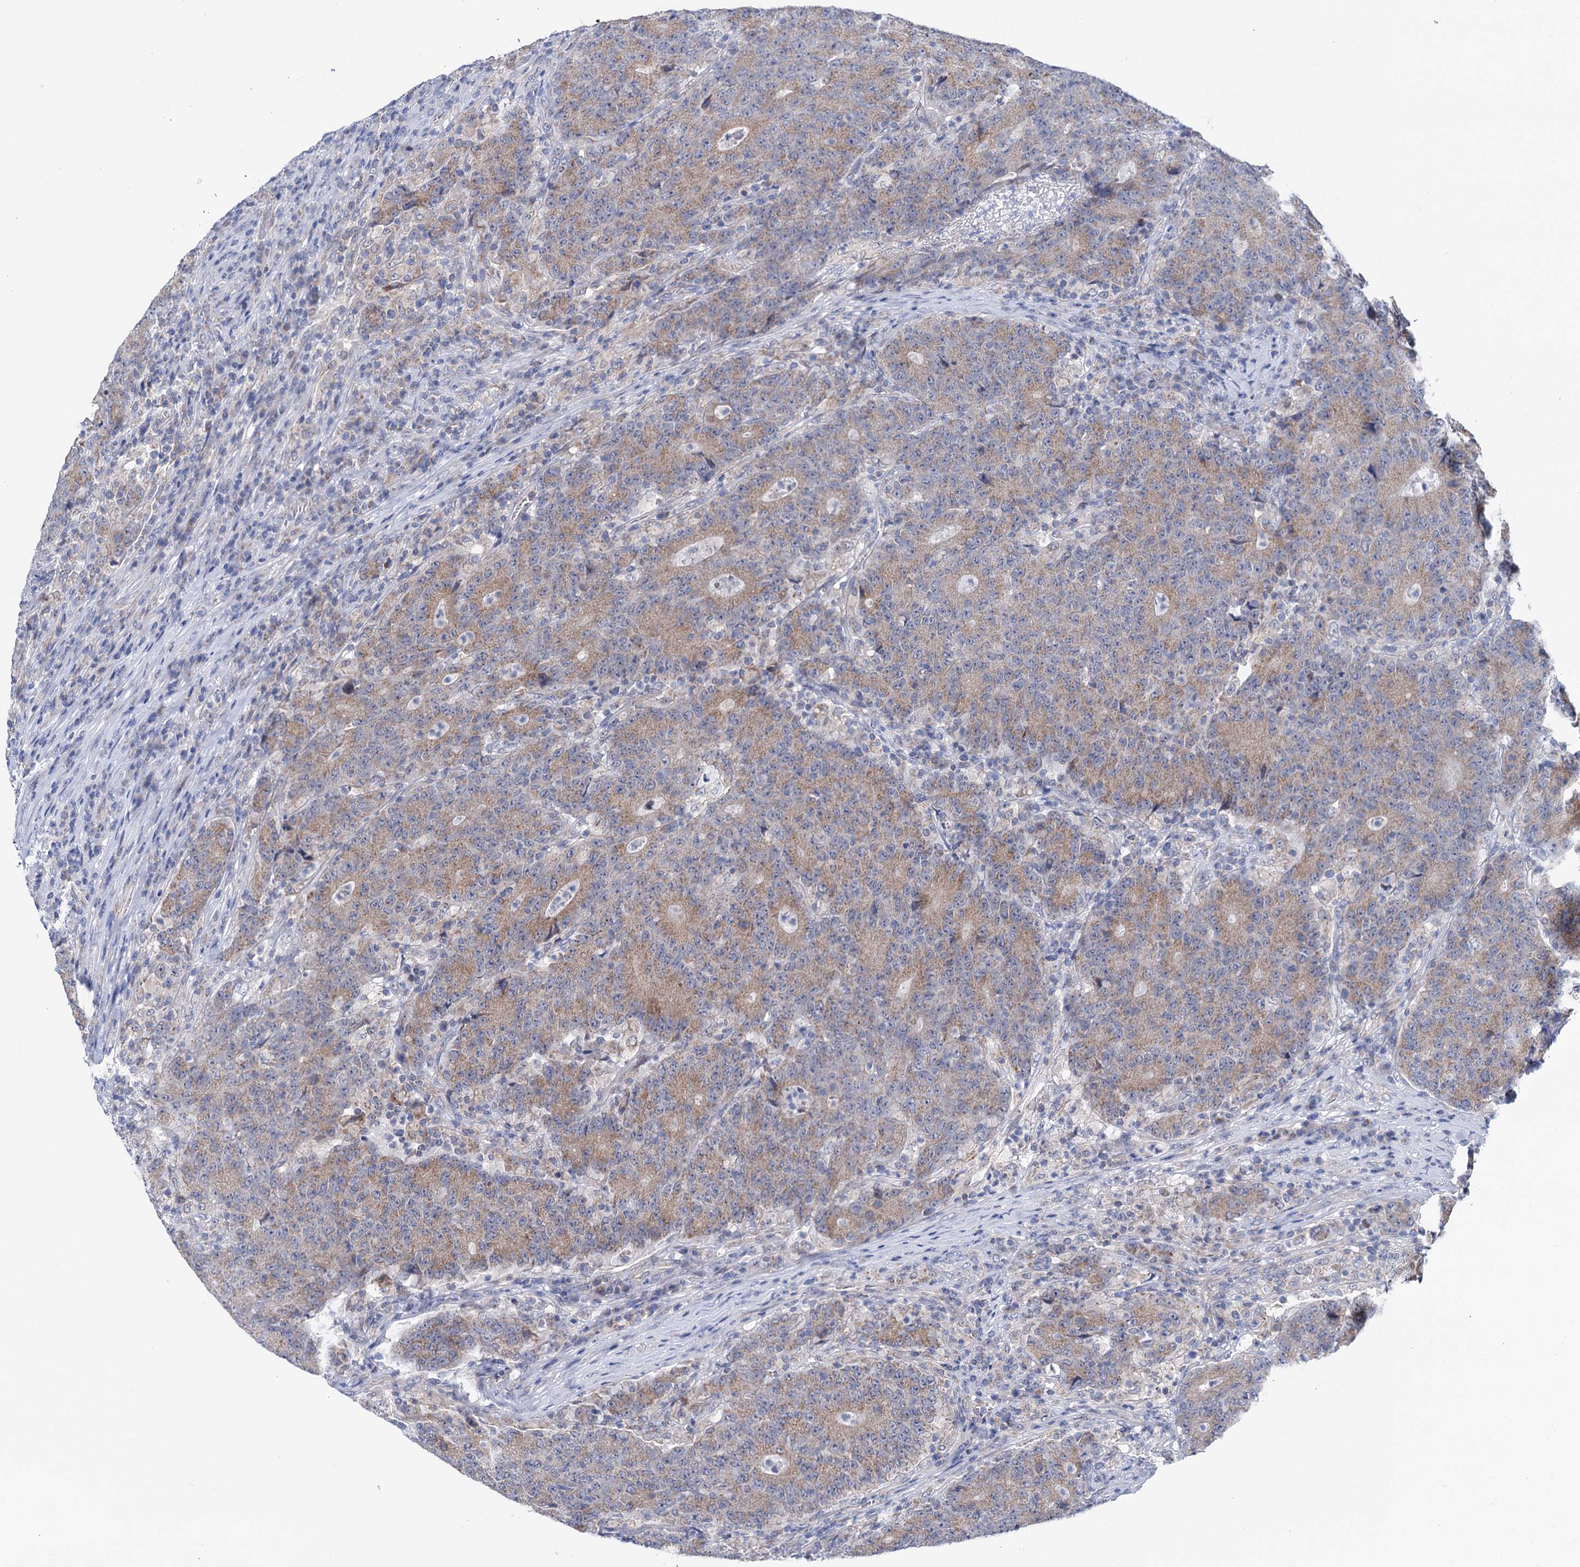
{"staining": {"intensity": "moderate", "quantity": ">75%", "location": "cytoplasmic/membranous"}, "tissue": "colorectal cancer", "cell_type": "Tumor cells", "image_type": "cancer", "snomed": [{"axis": "morphology", "description": "Adenocarcinoma, NOS"}, {"axis": "topography", "description": "Colon"}], "caption": "Colorectal cancer (adenocarcinoma) stained with a protein marker reveals moderate staining in tumor cells.", "gene": "SUCLA2", "patient": {"sex": "female", "age": 75}}